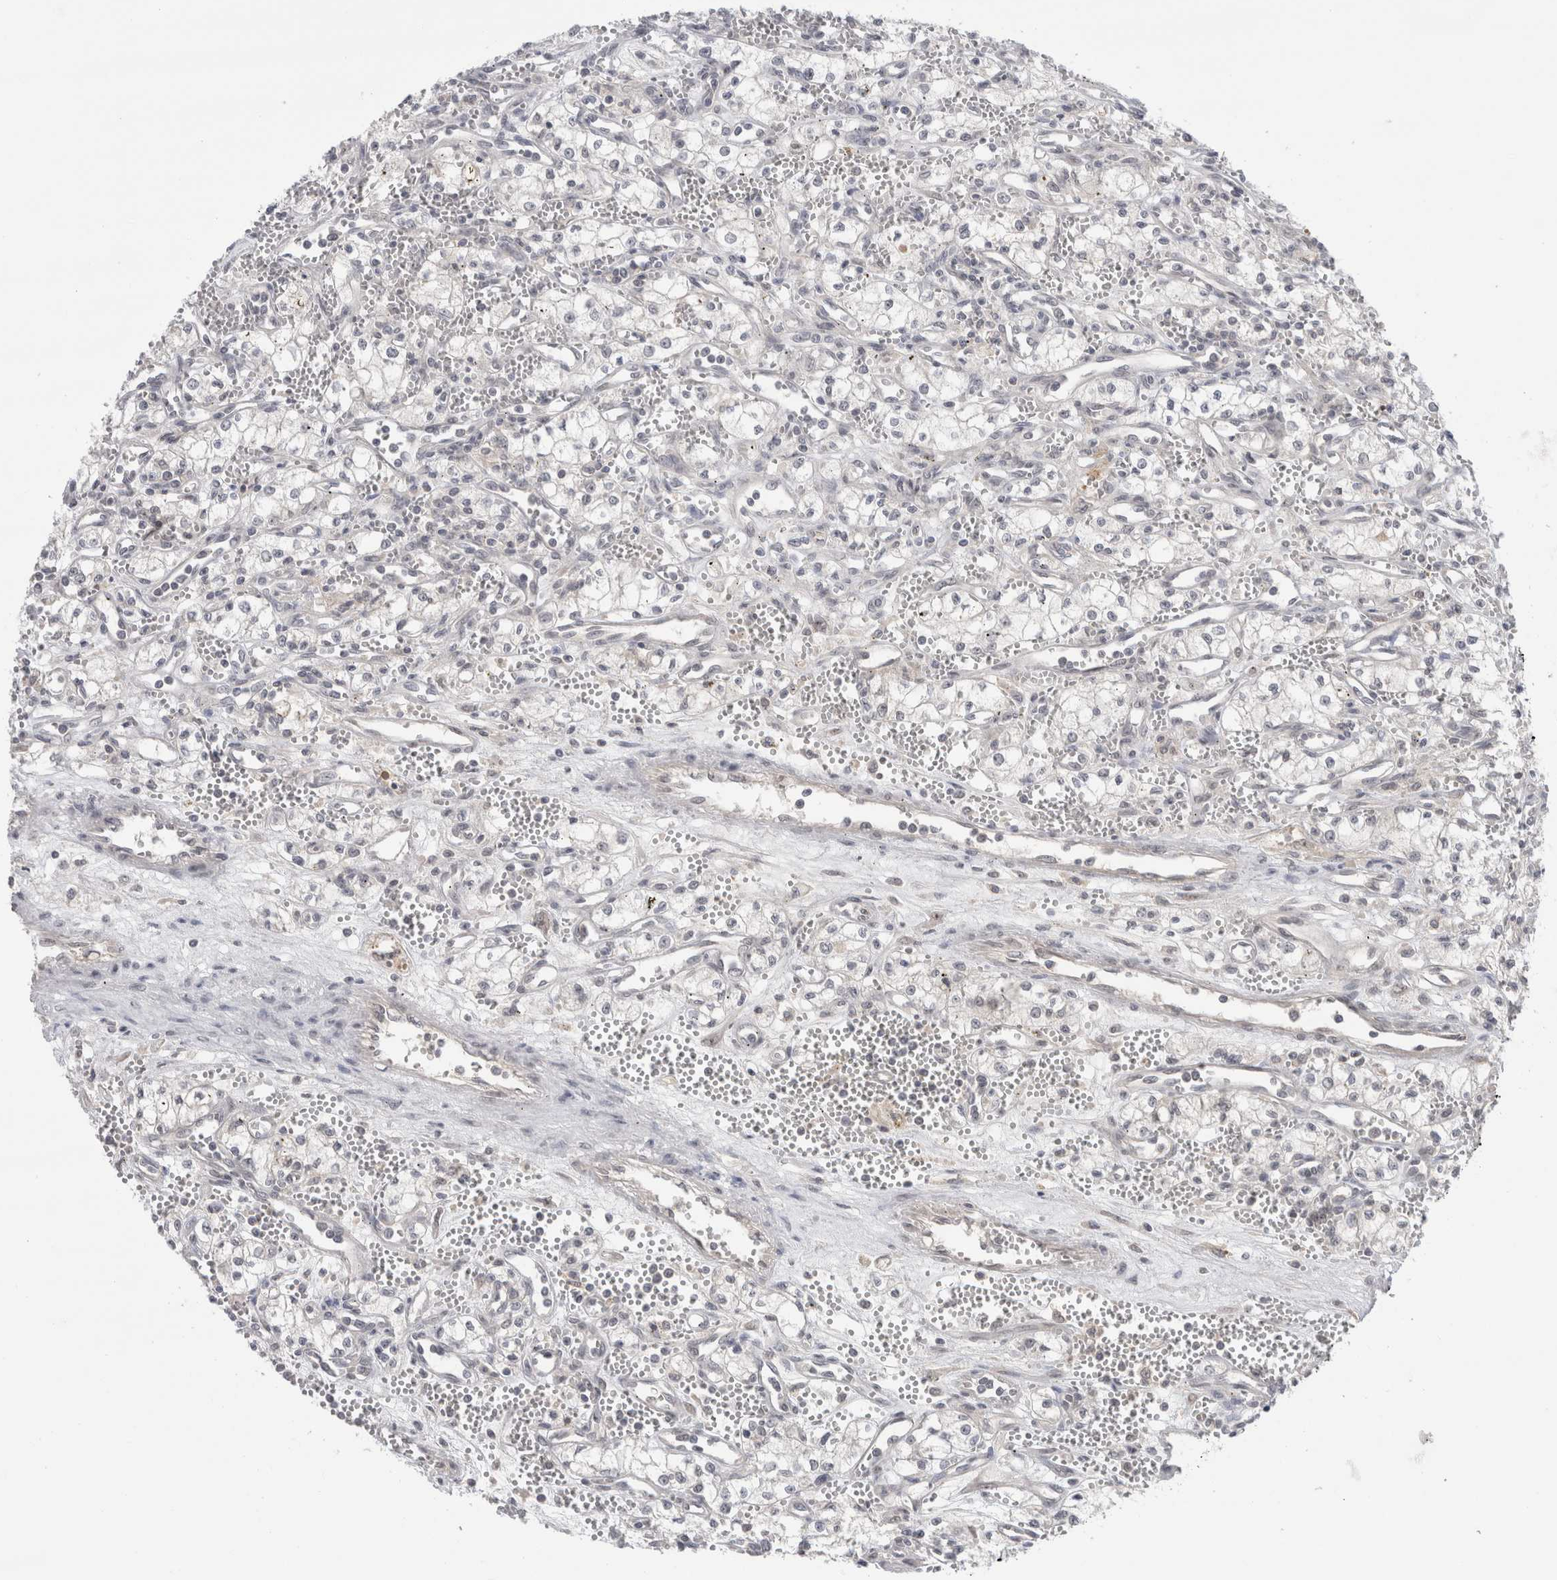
{"staining": {"intensity": "negative", "quantity": "none", "location": "none"}, "tissue": "renal cancer", "cell_type": "Tumor cells", "image_type": "cancer", "snomed": [{"axis": "morphology", "description": "Adenocarcinoma, NOS"}, {"axis": "topography", "description": "Kidney"}], "caption": "Human renal adenocarcinoma stained for a protein using immunohistochemistry (IHC) reveals no staining in tumor cells.", "gene": "ZNF24", "patient": {"sex": "male", "age": 59}}